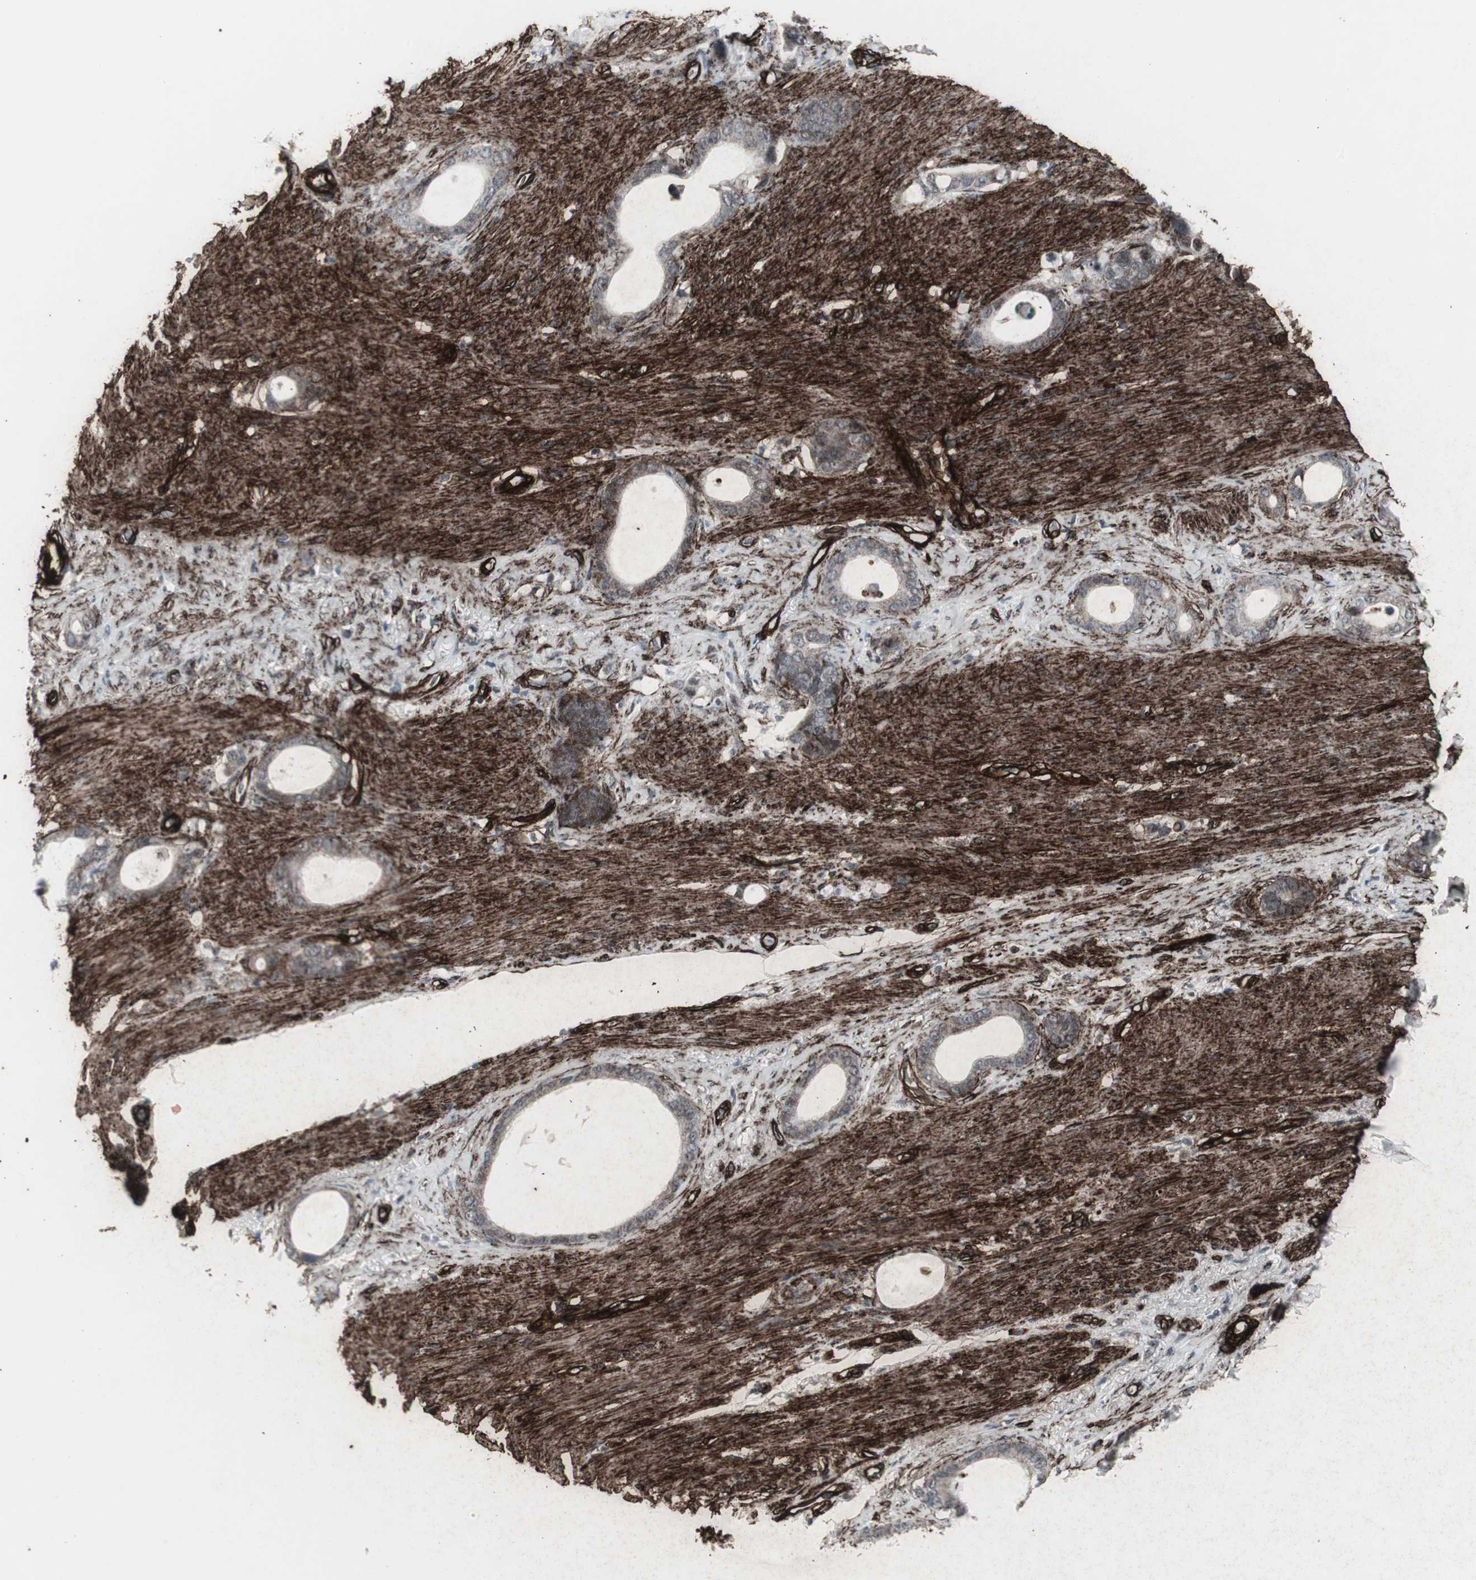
{"staining": {"intensity": "weak", "quantity": "25%-75%", "location": "cytoplasmic/membranous"}, "tissue": "stomach cancer", "cell_type": "Tumor cells", "image_type": "cancer", "snomed": [{"axis": "morphology", "description": "Adenocarcinoma, NOS"}, {"axis": "topography", "description": "Stomach"}], "caption": "Weak cytoplasmic/membranous positivity for a protein is present in approximately 25%-75% of tumor cells of stomach adenocarcinoma using immunohistochemistry (IHC).", "gene": "PDGFA", "patient": {"sex": "female", "age": 75}}